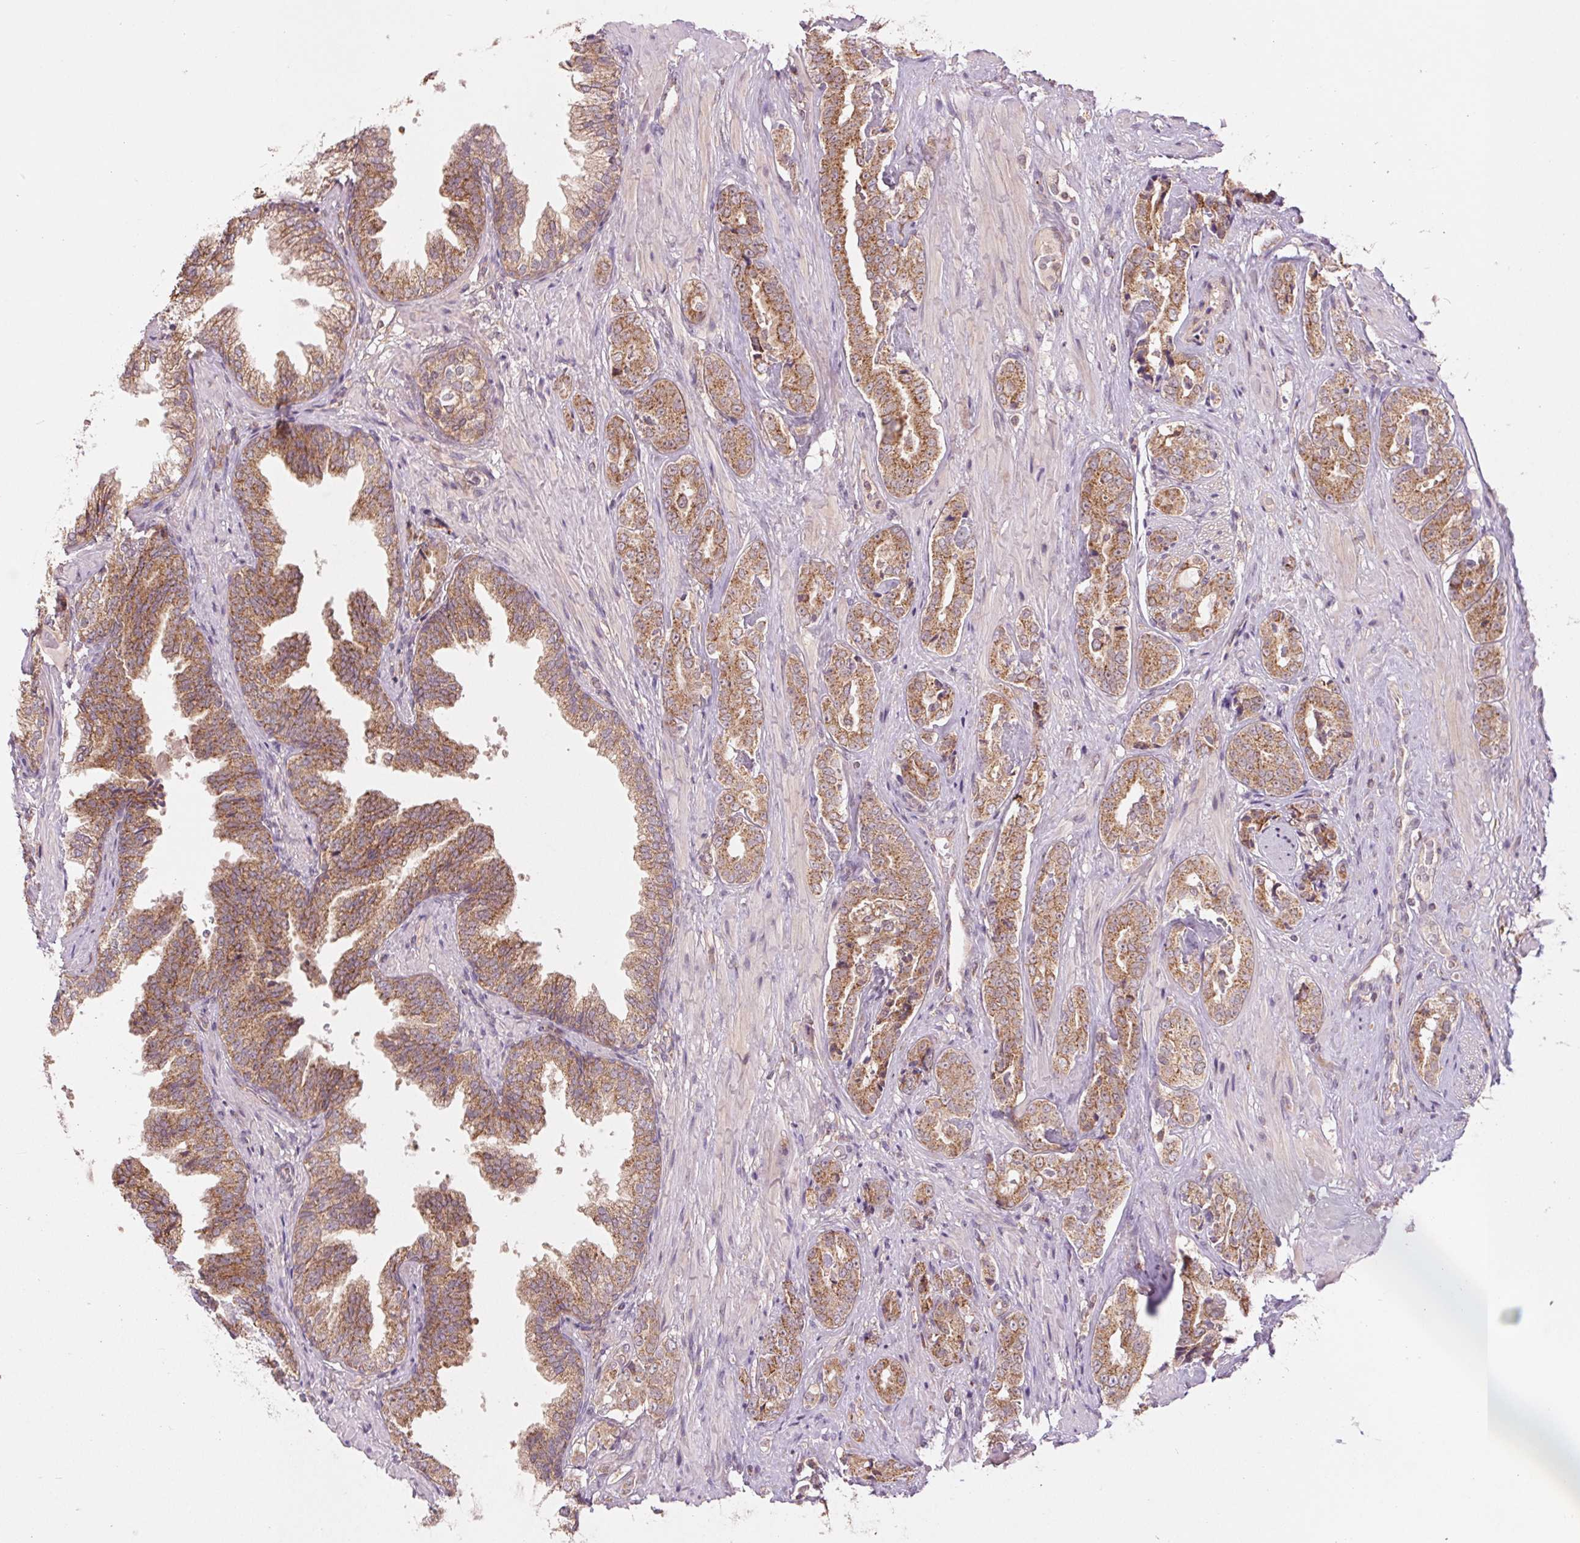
{"staining": {"intensity": "moderate", "quantity": ">75%", "location": "cytoplasmic/membranous"}, "tissue": "prostate cancer", "cell_type": "Tumor cells", "image_type": "cancer", "snomed": [{"axis": "morphology", "description": "Adenocarcinoma, High grade"}, {"axis": "topography", "description": "Prostate"}], "caption": "Immunohistochemistry (IHC) (DAB) staining of human prostate cancer reveals moderate cytoplasmic/membranous protein expression in about >75% of tumor cells.", "gene": "MAP3K5", "patient": {"sex": "male", "age": 71}}